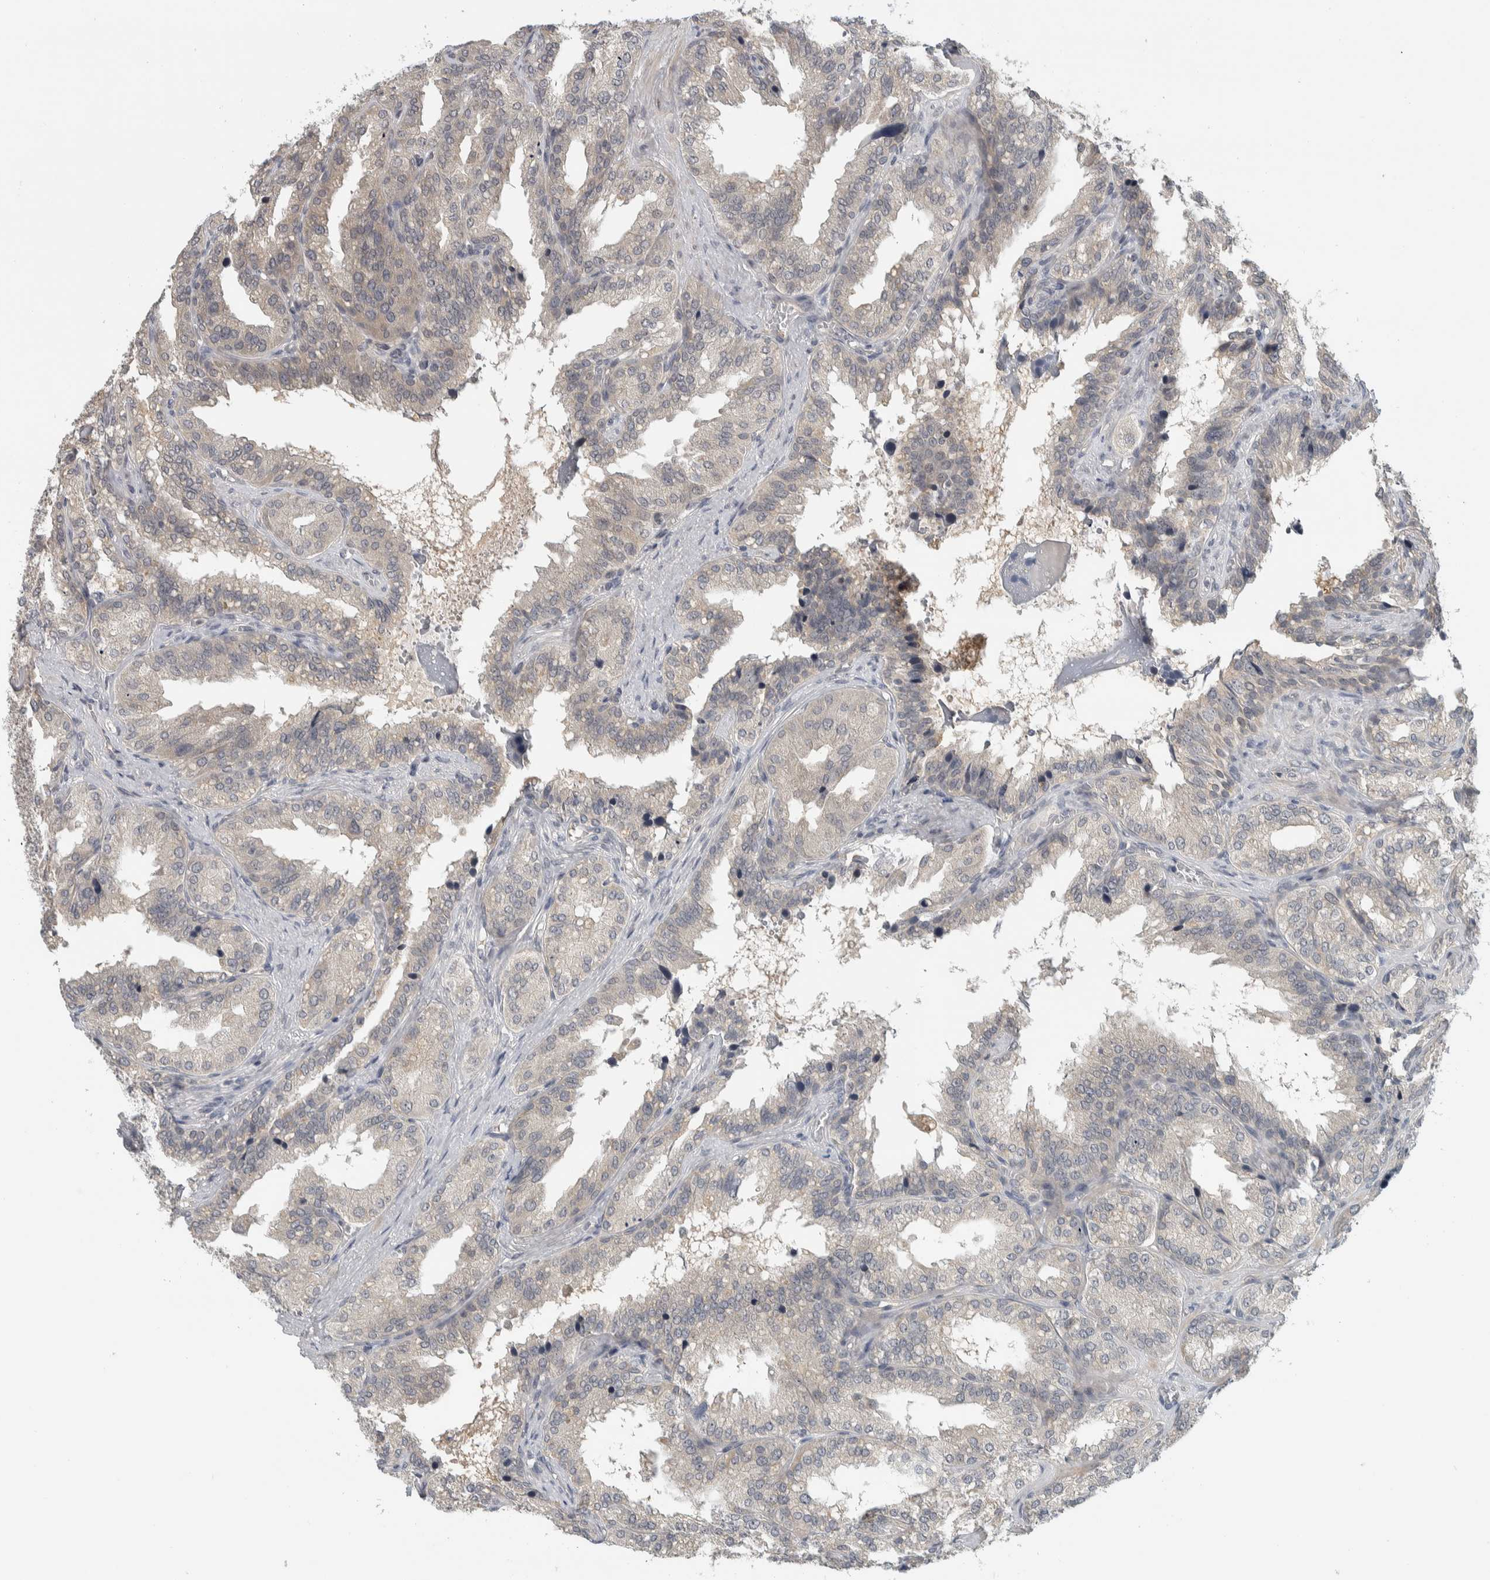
{"staining": {"intensity": "negative", "quantity": "none", "location": "none"}, "tissue": "seminal vesicle", "cell_type": "Glandular cells", "image_type": "normal", "snomed": [{"axis": "morphology", "description": "Normal tissue, NOS"}, {"axis": "topography", "description": "Prostate"}, {"axis": "topography", "description": "Seminal veicle"}], "caption": "Immunohistochemistry (IHC) micrograph of benign human seminal vesicle stained for a protein (brown), which demonstrates no staining in glandular cells.", "gene": "AFP", "patient": {"sex": "male", "age": 51}}